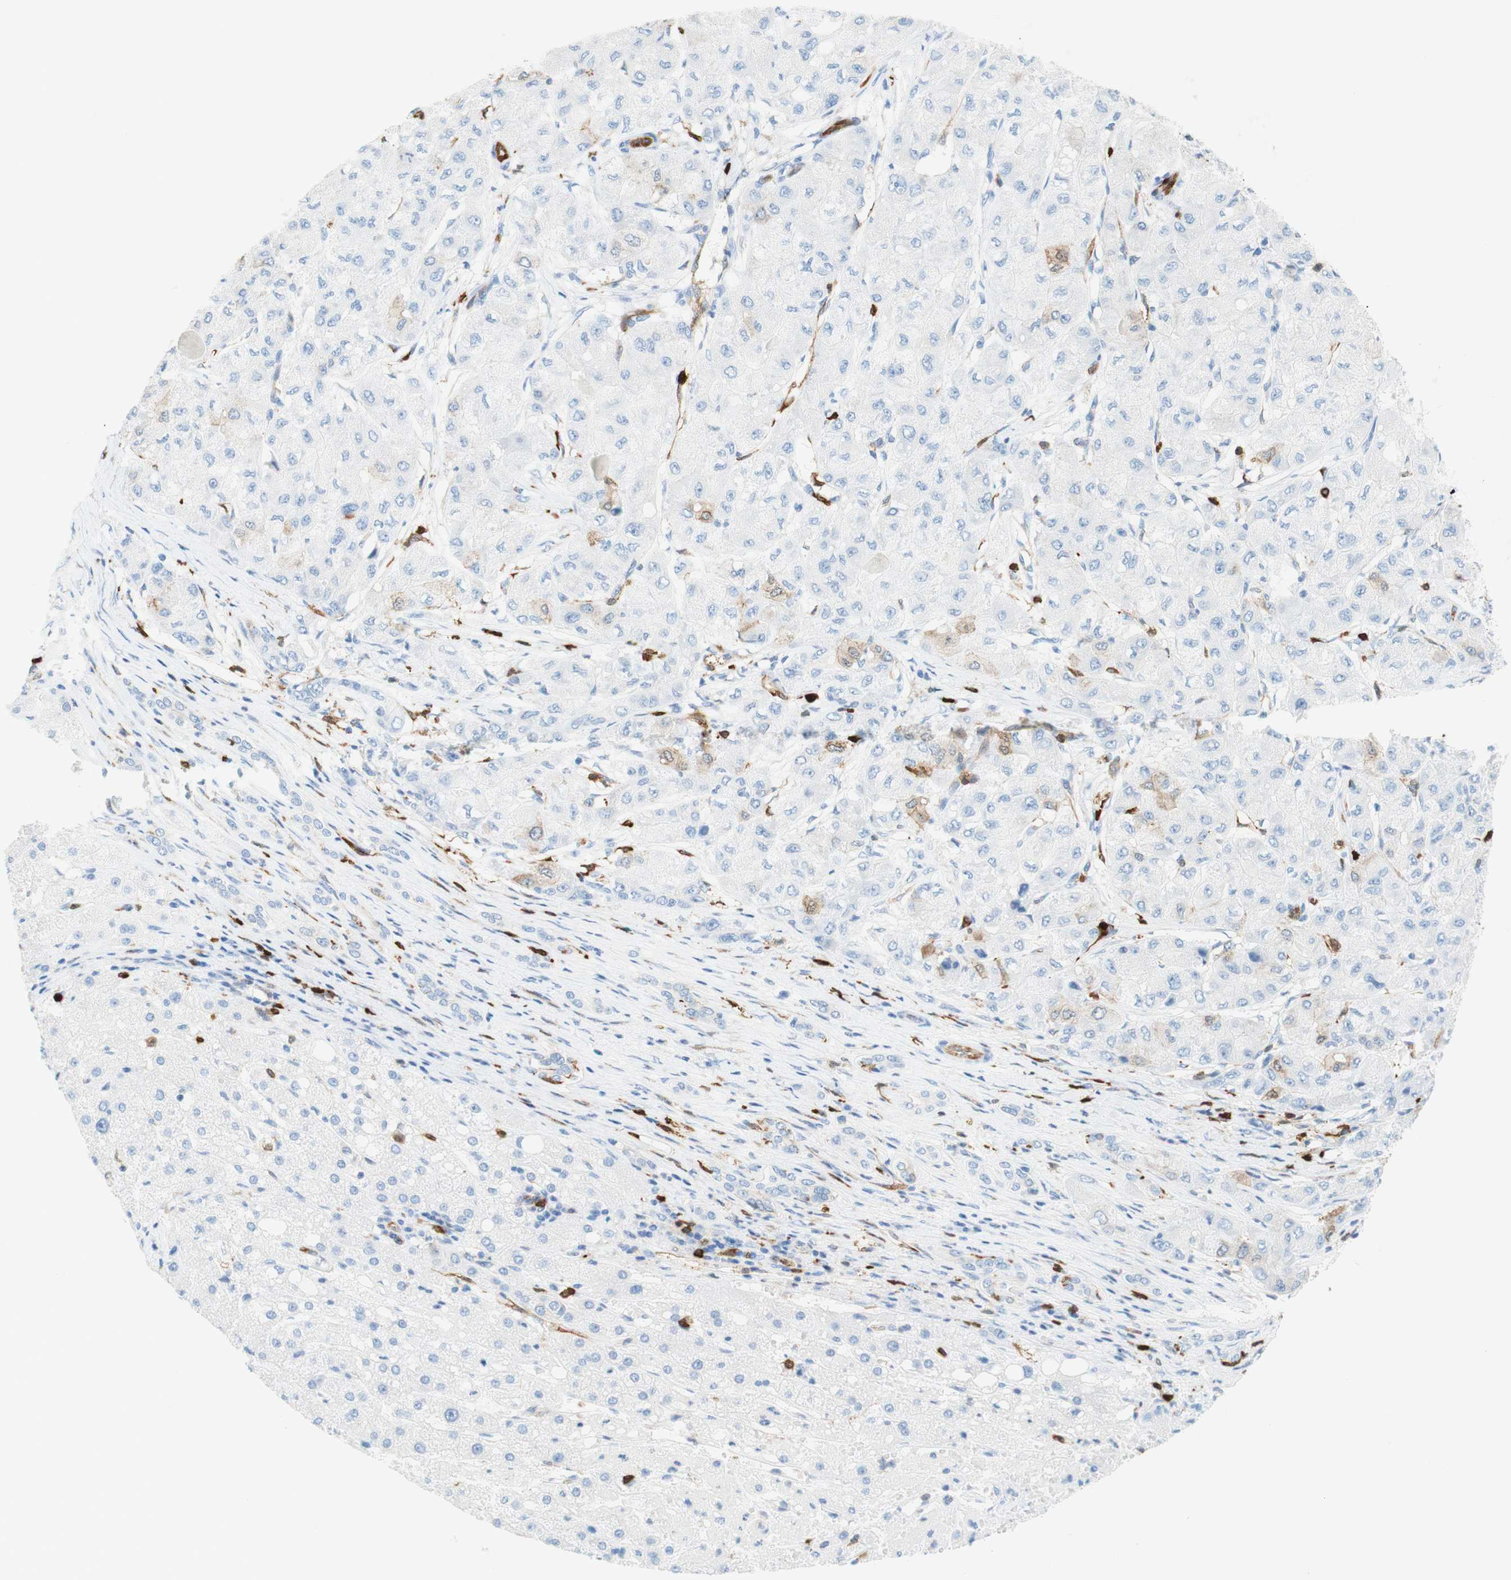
{"staining": {"intensity": "weak", "quantity": "<25%", "location": "cytoplasmic/membranous"}, "tissue": "liver cancer", "cell_type": "Tumor cells", "image_type": "cancer", "snomed": [{"axis": "morphology", "description": "Carcinoma, Hepatocellular, NOS"}, {"axis": "topography", "description": "Liver"}], "caption": "High magnification brightfield microscopy of hepatocellular carcinoma (liver) stained with DAB (brown) and counterstained with hematoxylin (blue): tumor cells show no significant positivity.", "gene": "STMN1", "patient": {"sex": "male", "age": 80}}